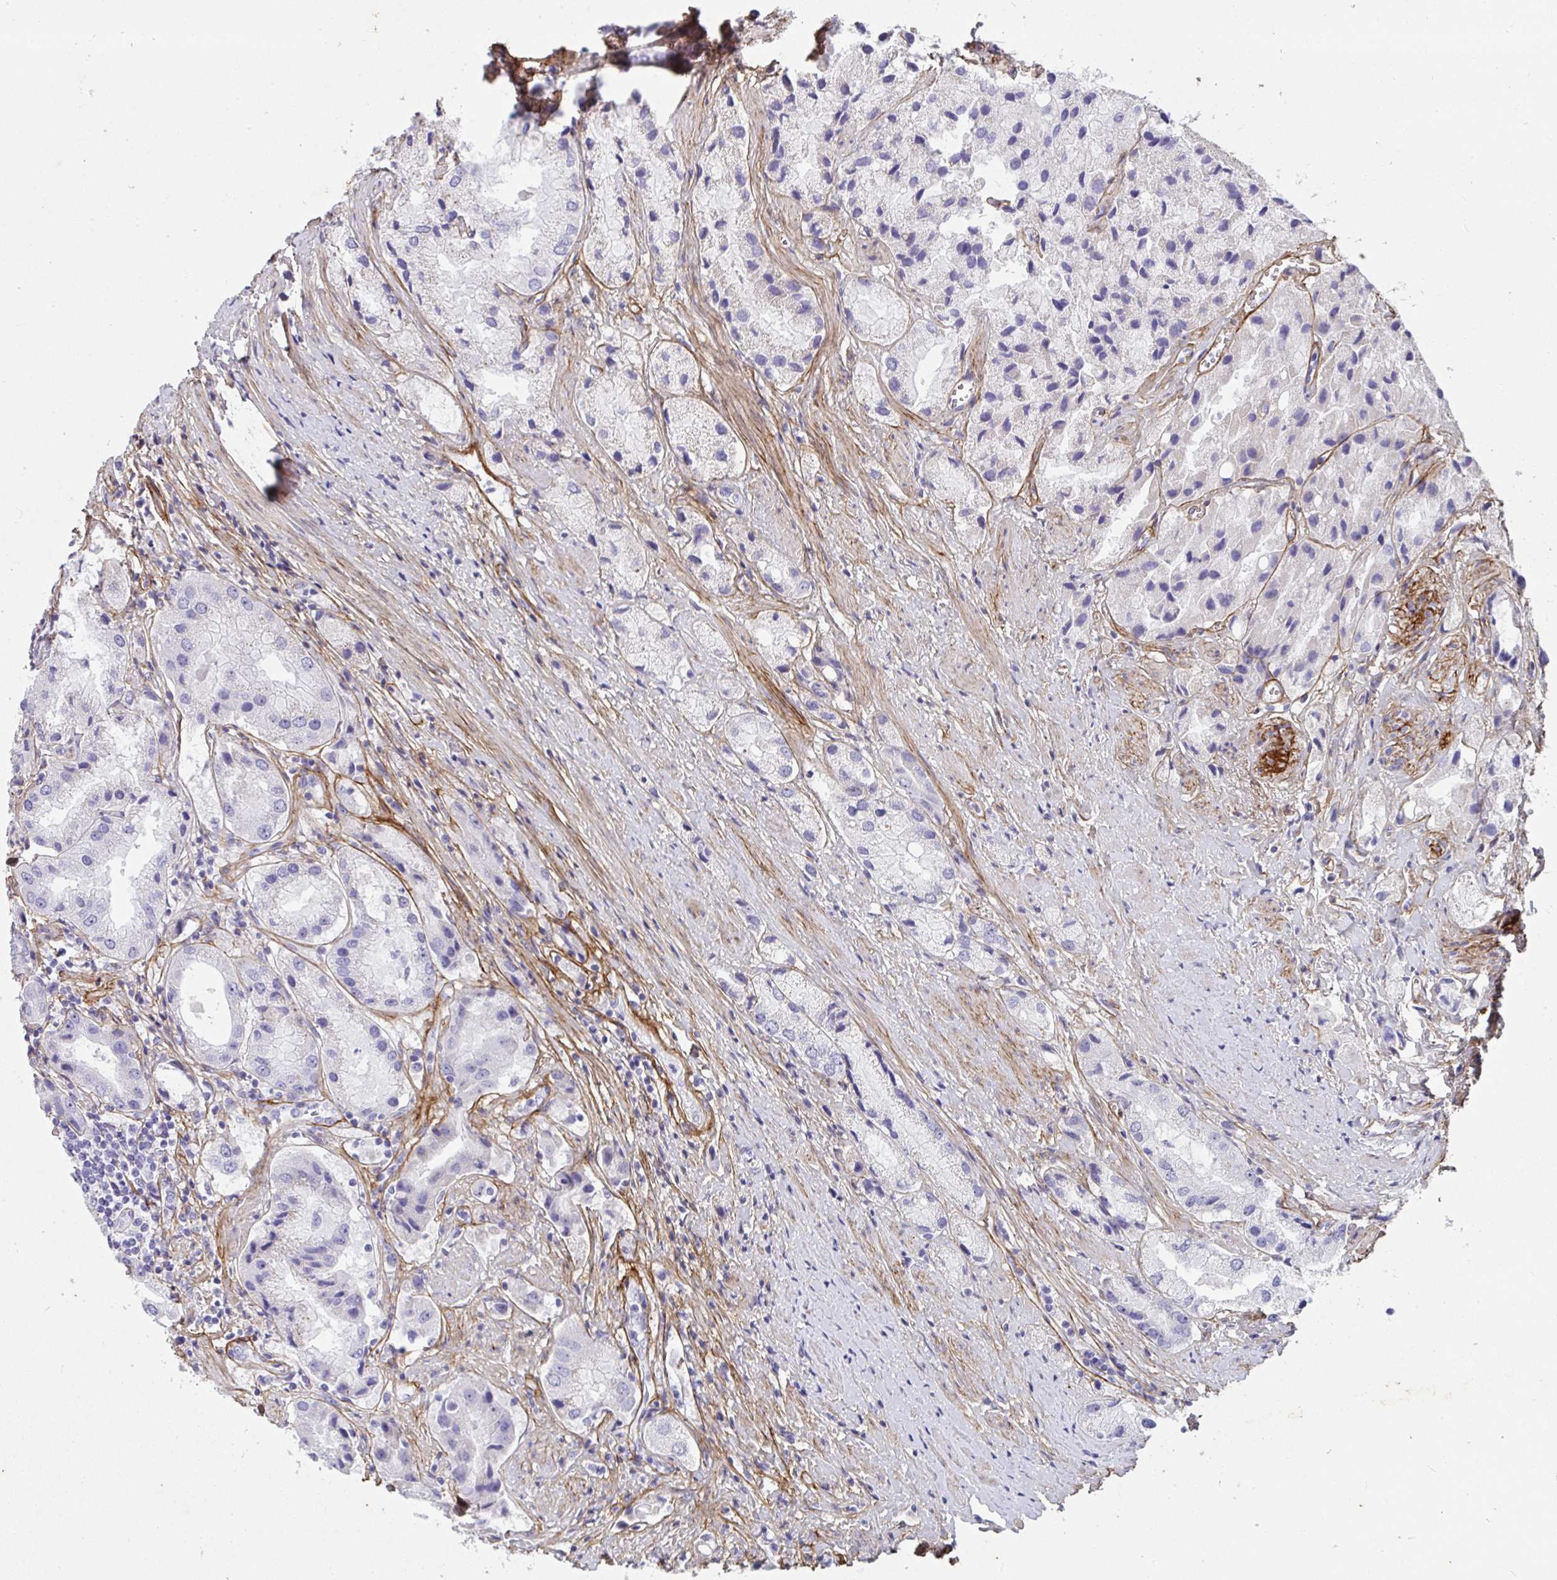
{"staining": {"intensity": "negative", "quantity": "none", "location": "none"}, "tissue": "prostate cancer", "cell_type": "Tumor cells", "image_type": "cancer", "snomed": [{"axis": "morphology", "description": "Adenocarcinoma, Low grade"}, {"axis": "topography", "description": "Prostate"}], "caption": "Tumor cells are negative for brown protein staining in prostate cancer (low-grade adenocarcinoma).", "gene": "LHFPL6", "patient": {"sex": "male", "age": 69}}